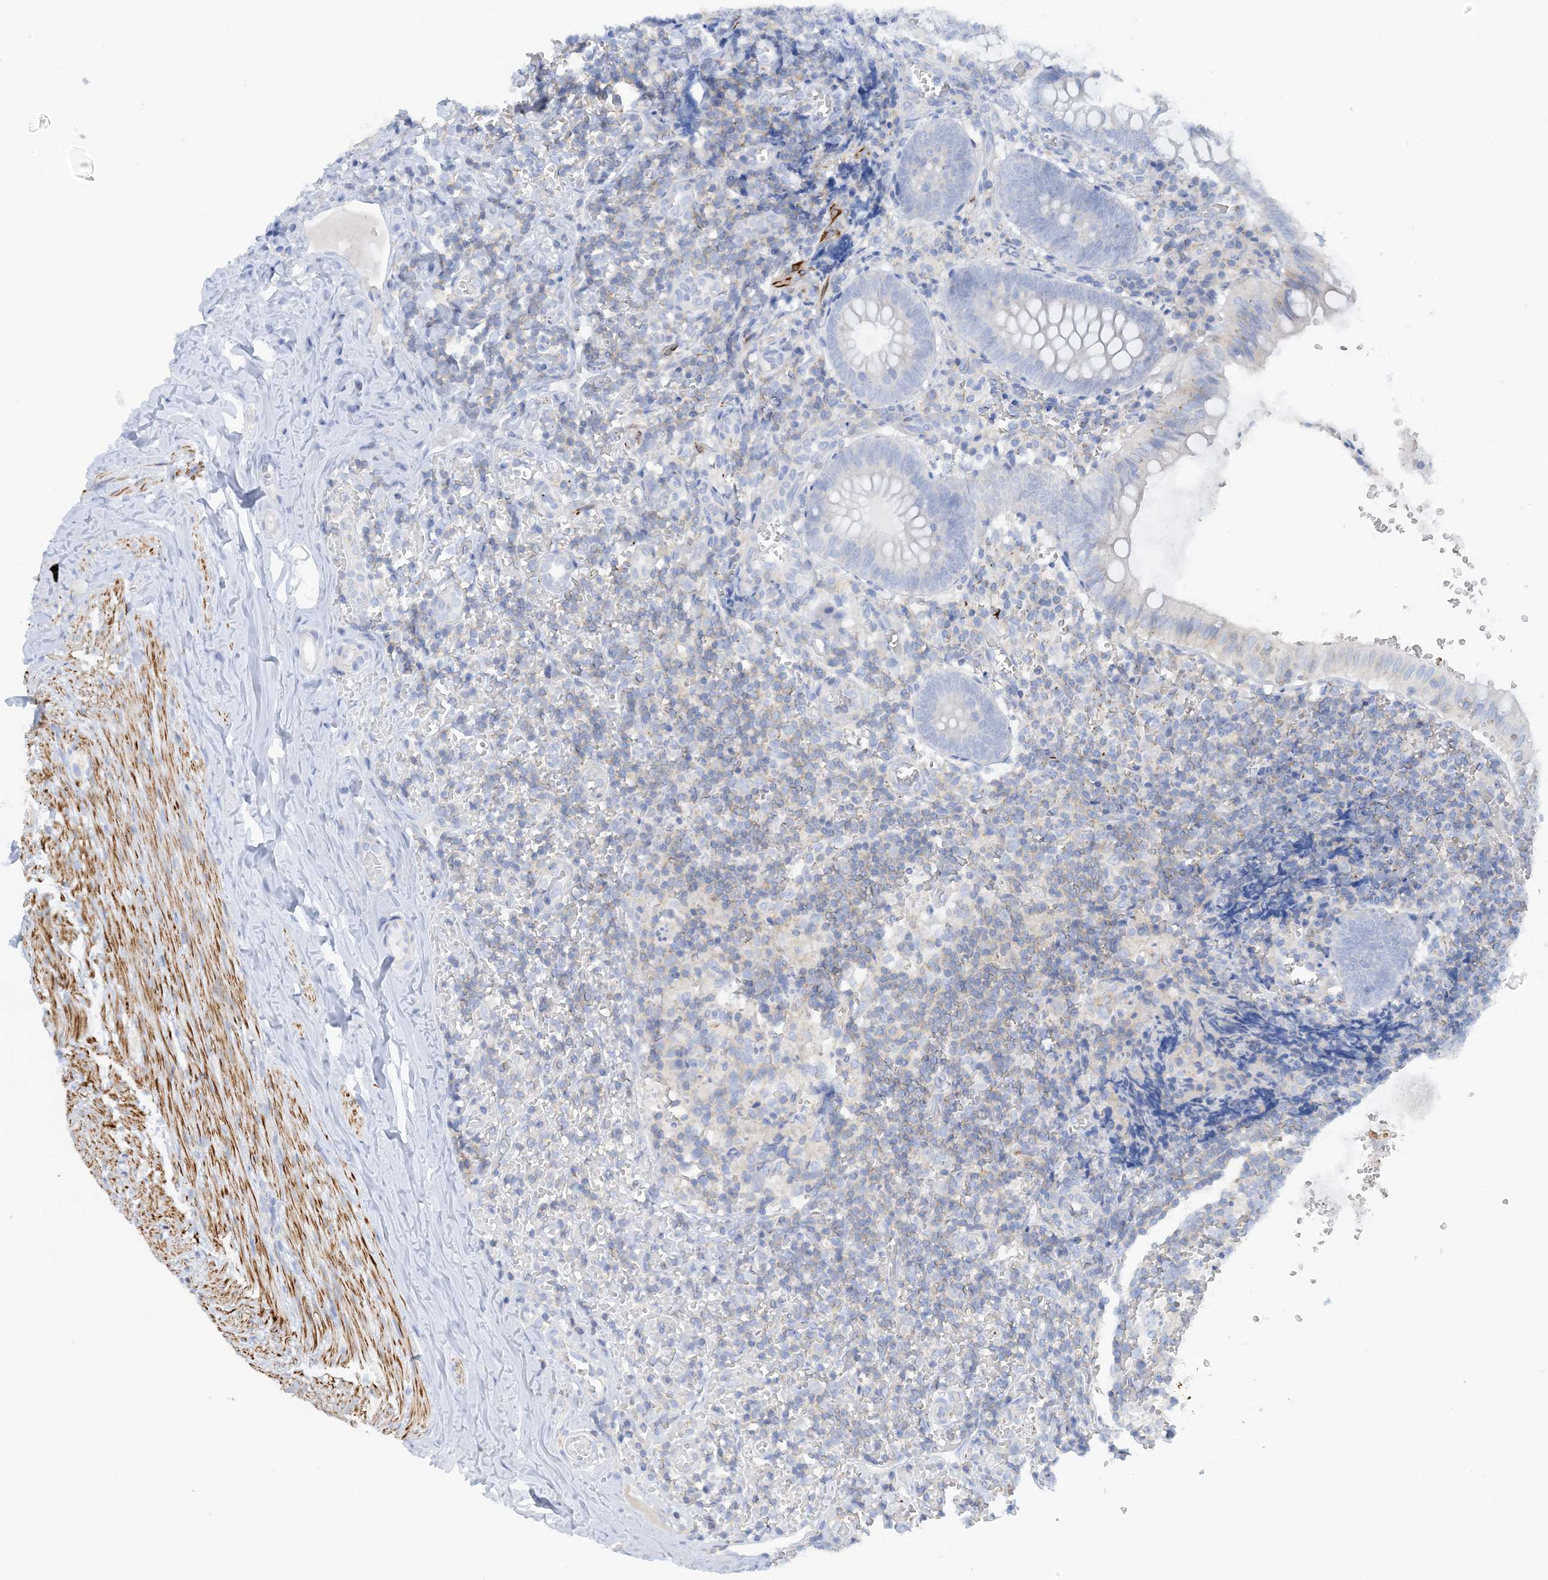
{"staining": {"intensity": "negative", "quantity": "none", "location": "none"}, "tissue": "appendix", "cell_type": "Glandular cells", "image_type": "normal", "snomed": [{"axis": "morphology", "description": "Normal tissue, NOS"}, {"axis": "topography", "description": "Appendix"}], "caption": "Glandular cells show no significant protein positivity in benign appendix. (Brightfield microscopy of DAB immunohistochemistry (IHC) at high magnification).", "gene": "CALHM5", "patient": {"sex": "male", "age": 8}}